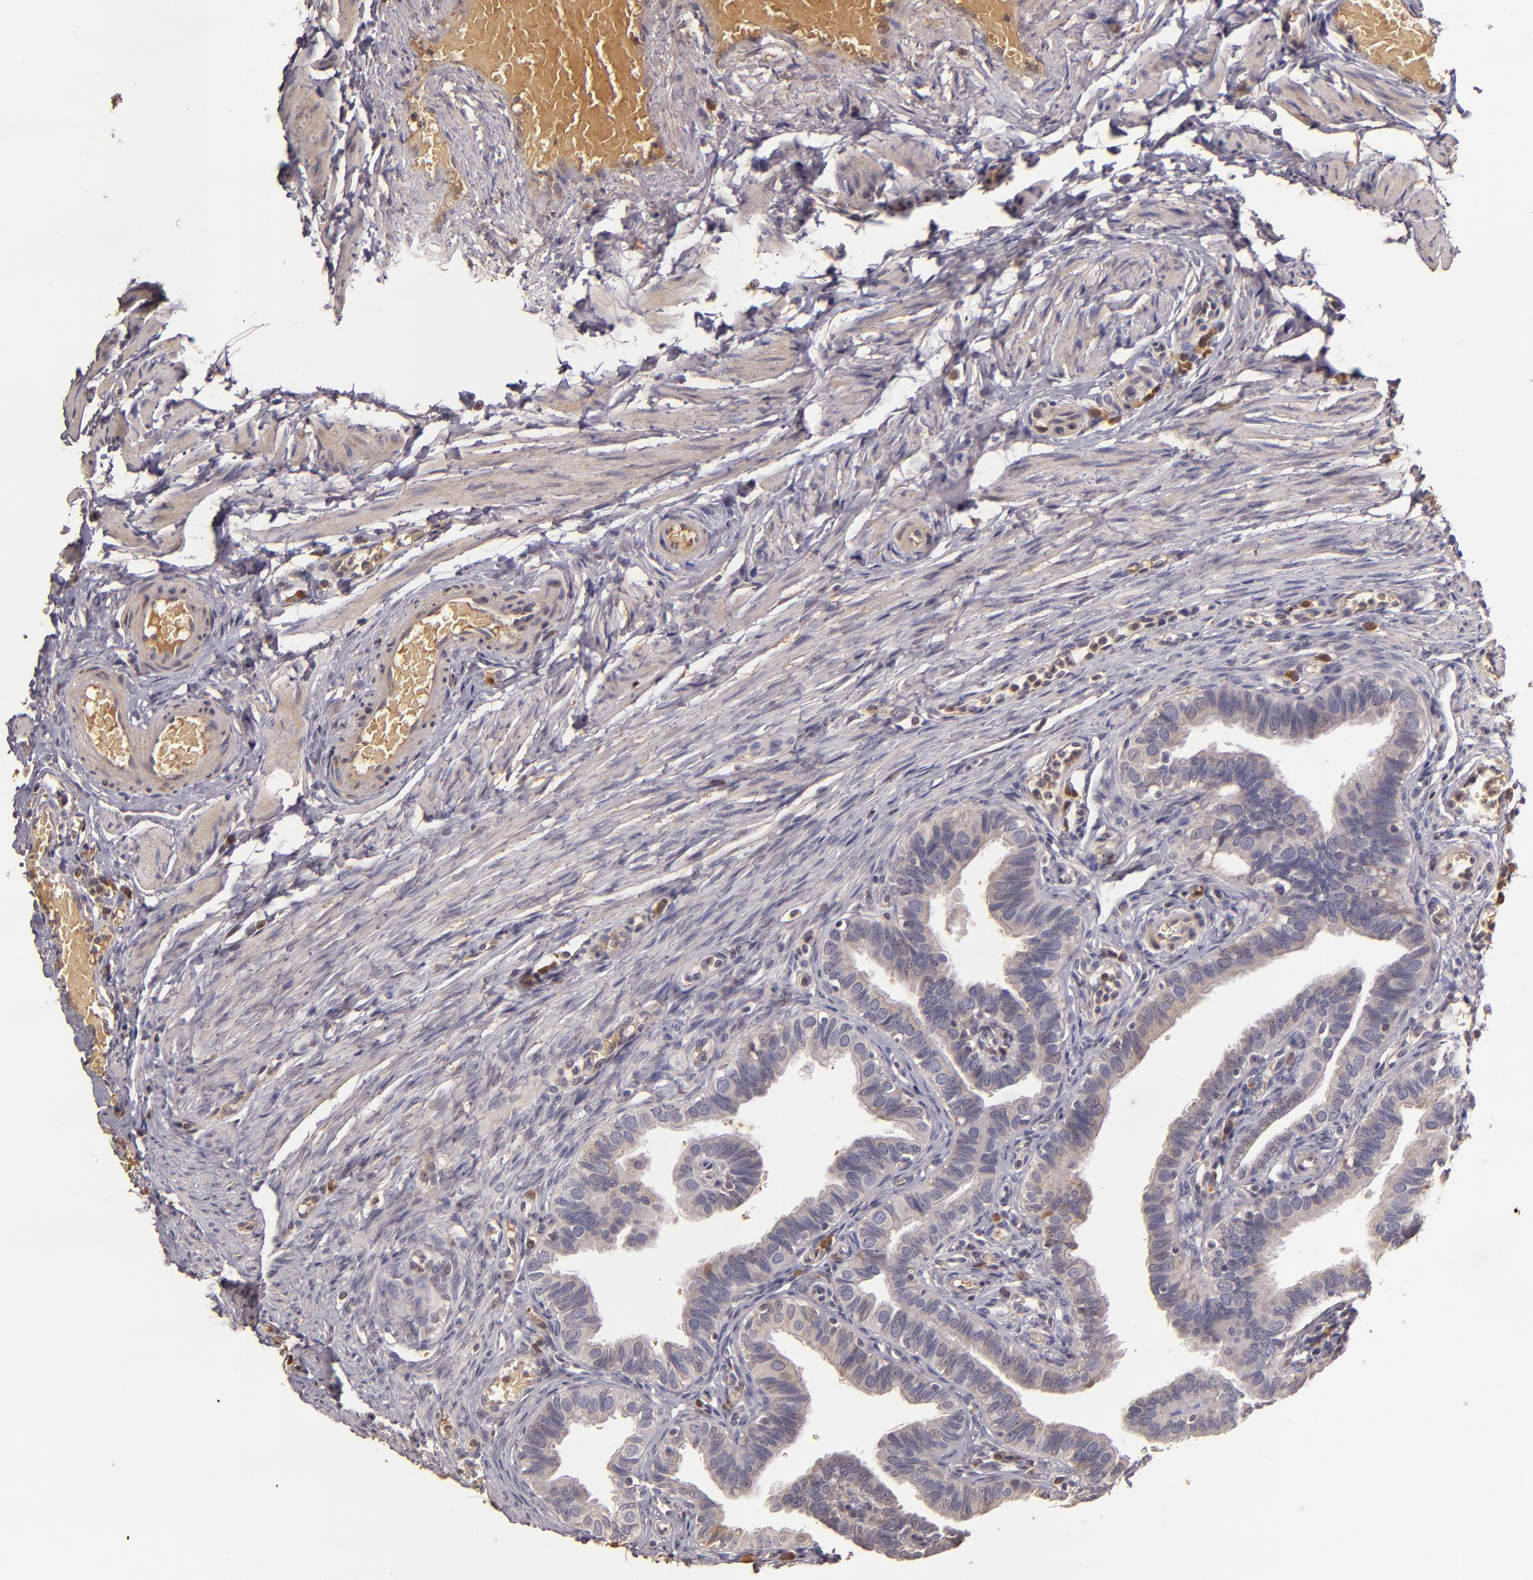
{"staining": {"intensity": "negative", "quantity": "none", "location": "none"}, "tissue": "fallopian tube", "cell_type": "Glandular cells", "image_type": "normal", "snomed": [{"axis": "morphology", "description": "Normal tissue, NOS"}, {"axis": "topography", "description": "Fallopian tube"}, {"axis": "topography", "description": "Ovary"}], "caption": "Image shows no significant protein staining in glandular cells of benign fallopian tube.", "gene": "ABL1", "patient": {"sex": "female", "age": 51}}